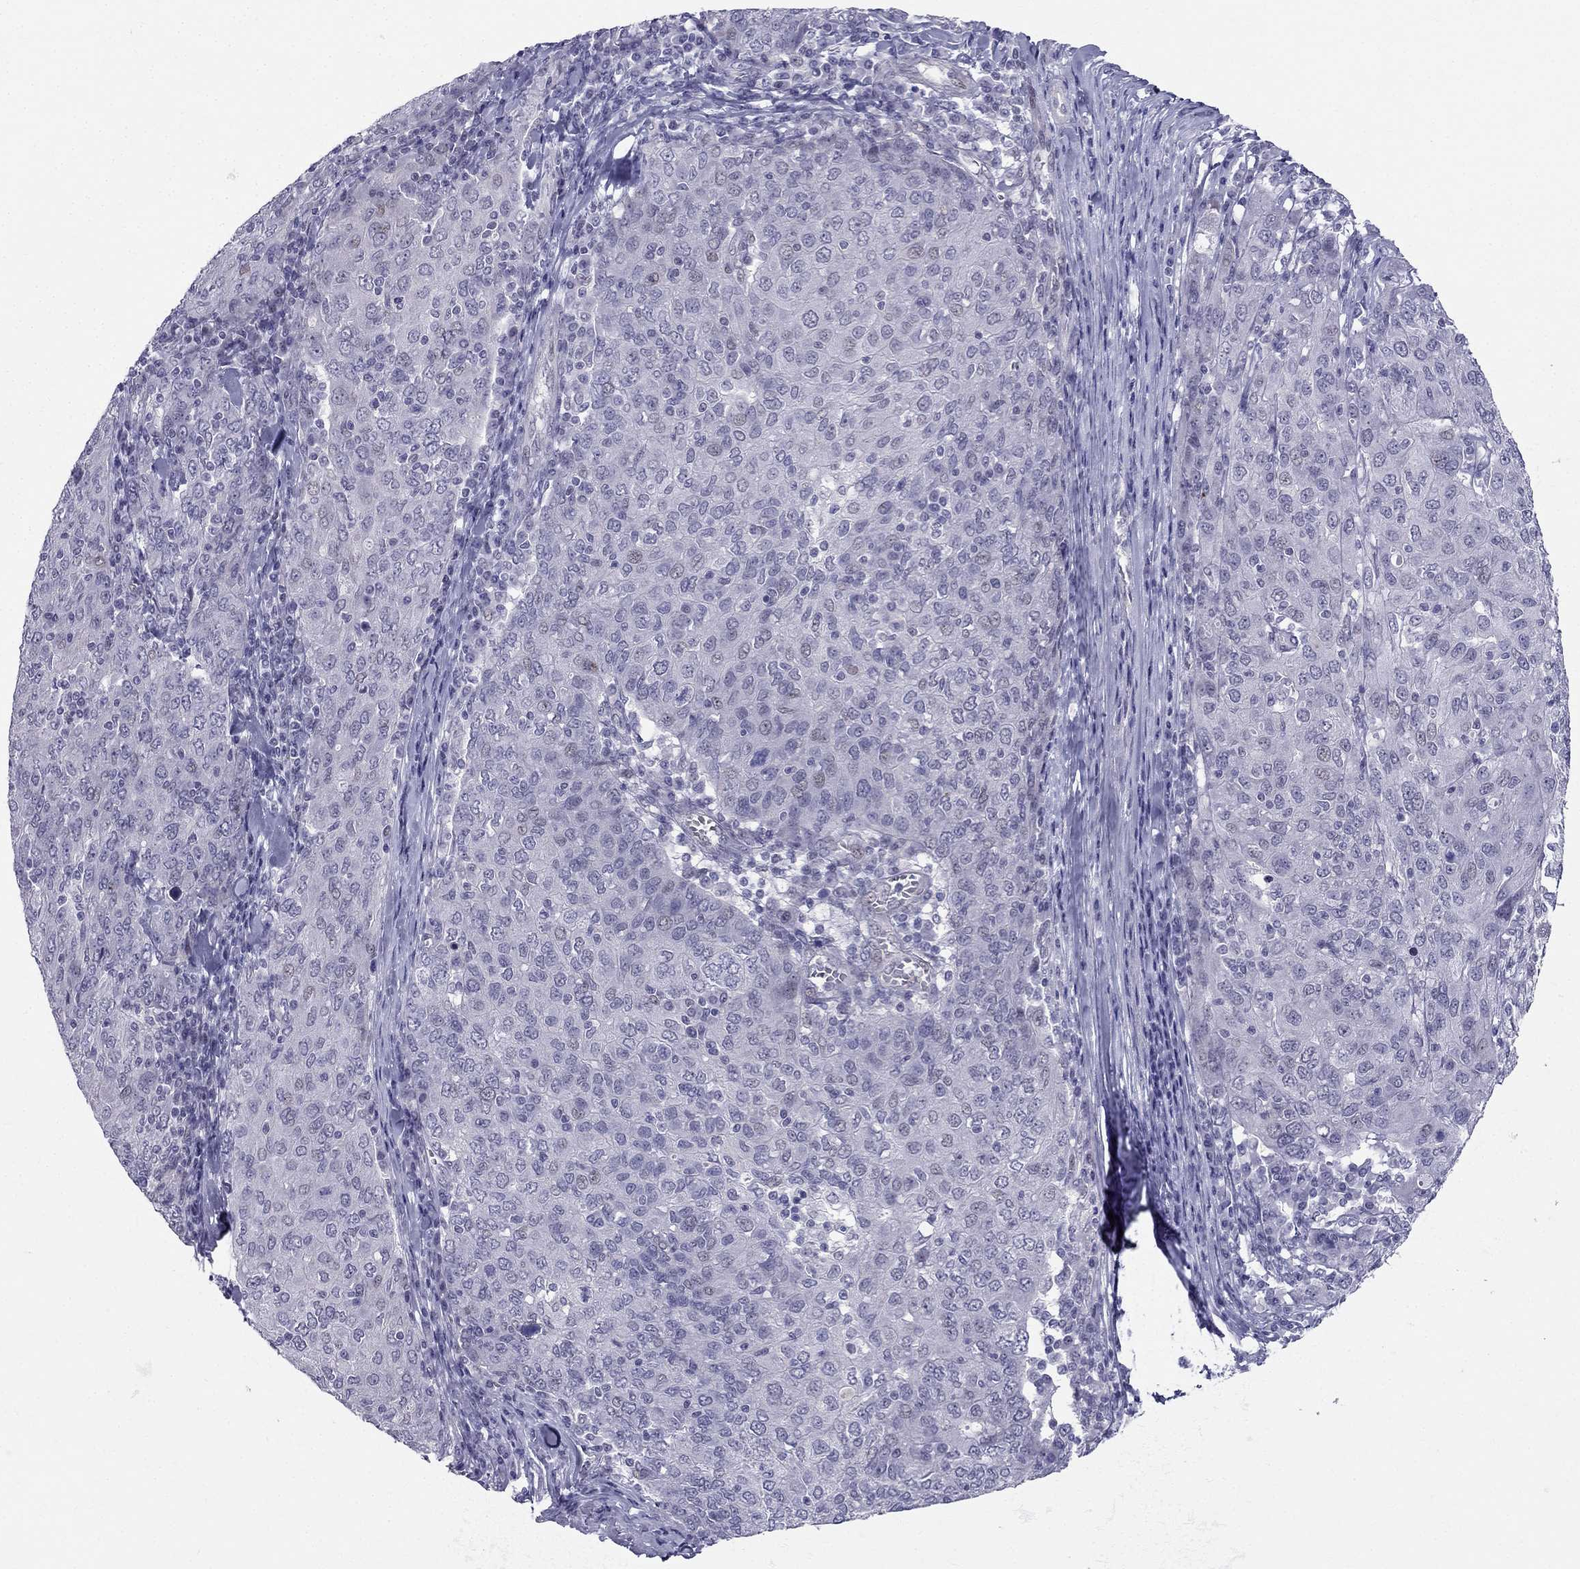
{"staining": {"intensity": "negative", "quantity": "none", "location": "none"}, "tissue": "ovarian cancer", "cell_type": "Tumor cells", "image_type": "cancer", "snomed": [{"axis": "morphology", "description": "Carcinoma, endometroid"}, {"axis": "topography", "description": "Ovary"}], "caption": "Immunohistochemistry (IHC) histopathology image of human ovarian endometroid carcinoma stained for a protein (brown), which displays no staining in tumor cells.", "gene": "BAG5", "patient": {"sex": "female", "age": 50}}